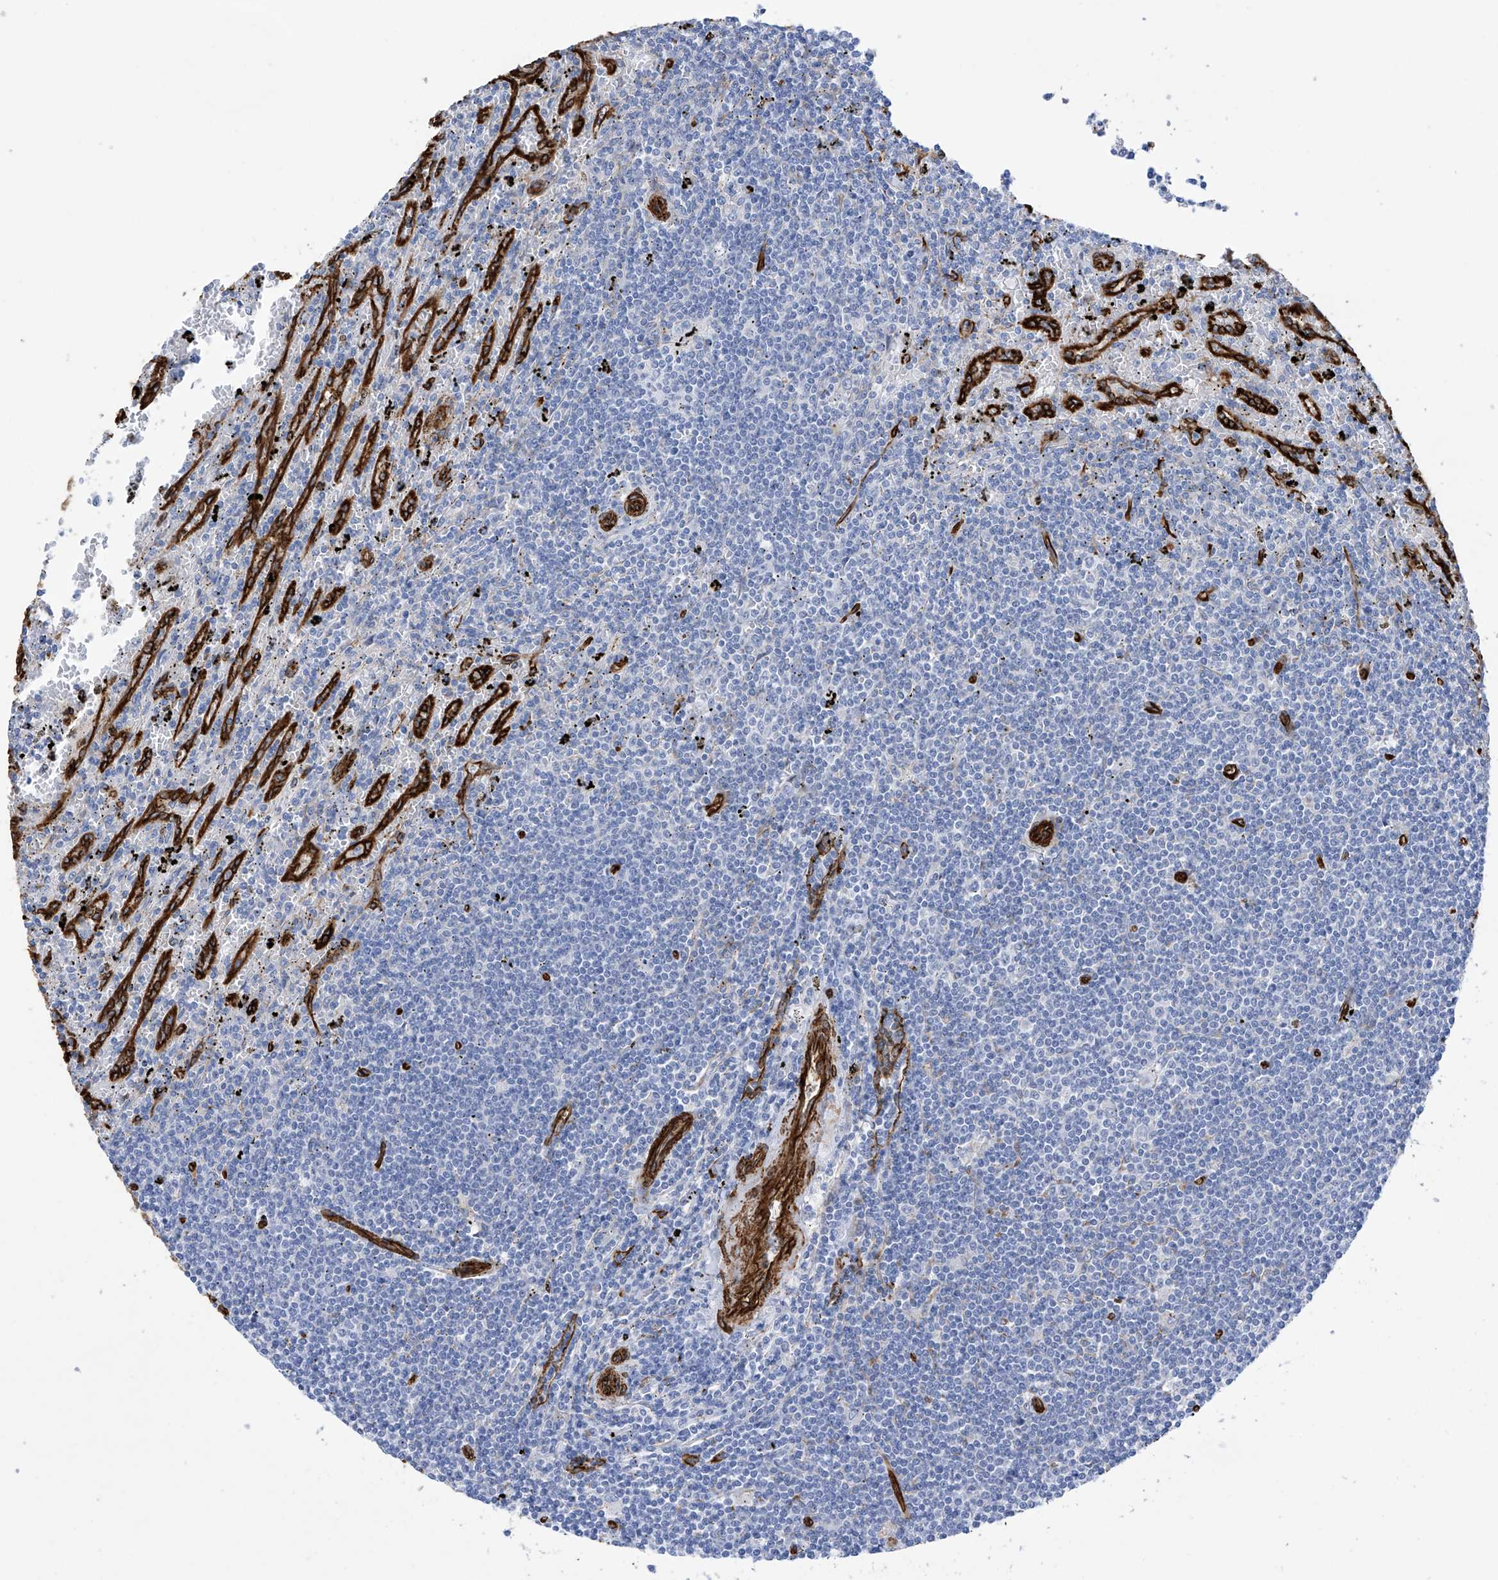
{"staining": {"intensity": "negative", "quantity": "none", "location": "none"}, "tissue": "lymphoma", "cell_type": "Tumor cells", "image_type": "cancer", "snomed": [{"axis": "morphology", "description": "Malignant lymphoma, non-Hodgkin's type, Low grade"}, {"axis": "topography", "description": "Spleen"}], "caption": "IHC image of human lymphoma stained for a protein (brown), which demonstrates no positivity in tumor cells.", "gene": "UBTD1", "patient": {"sex": "male", "age": 76}}